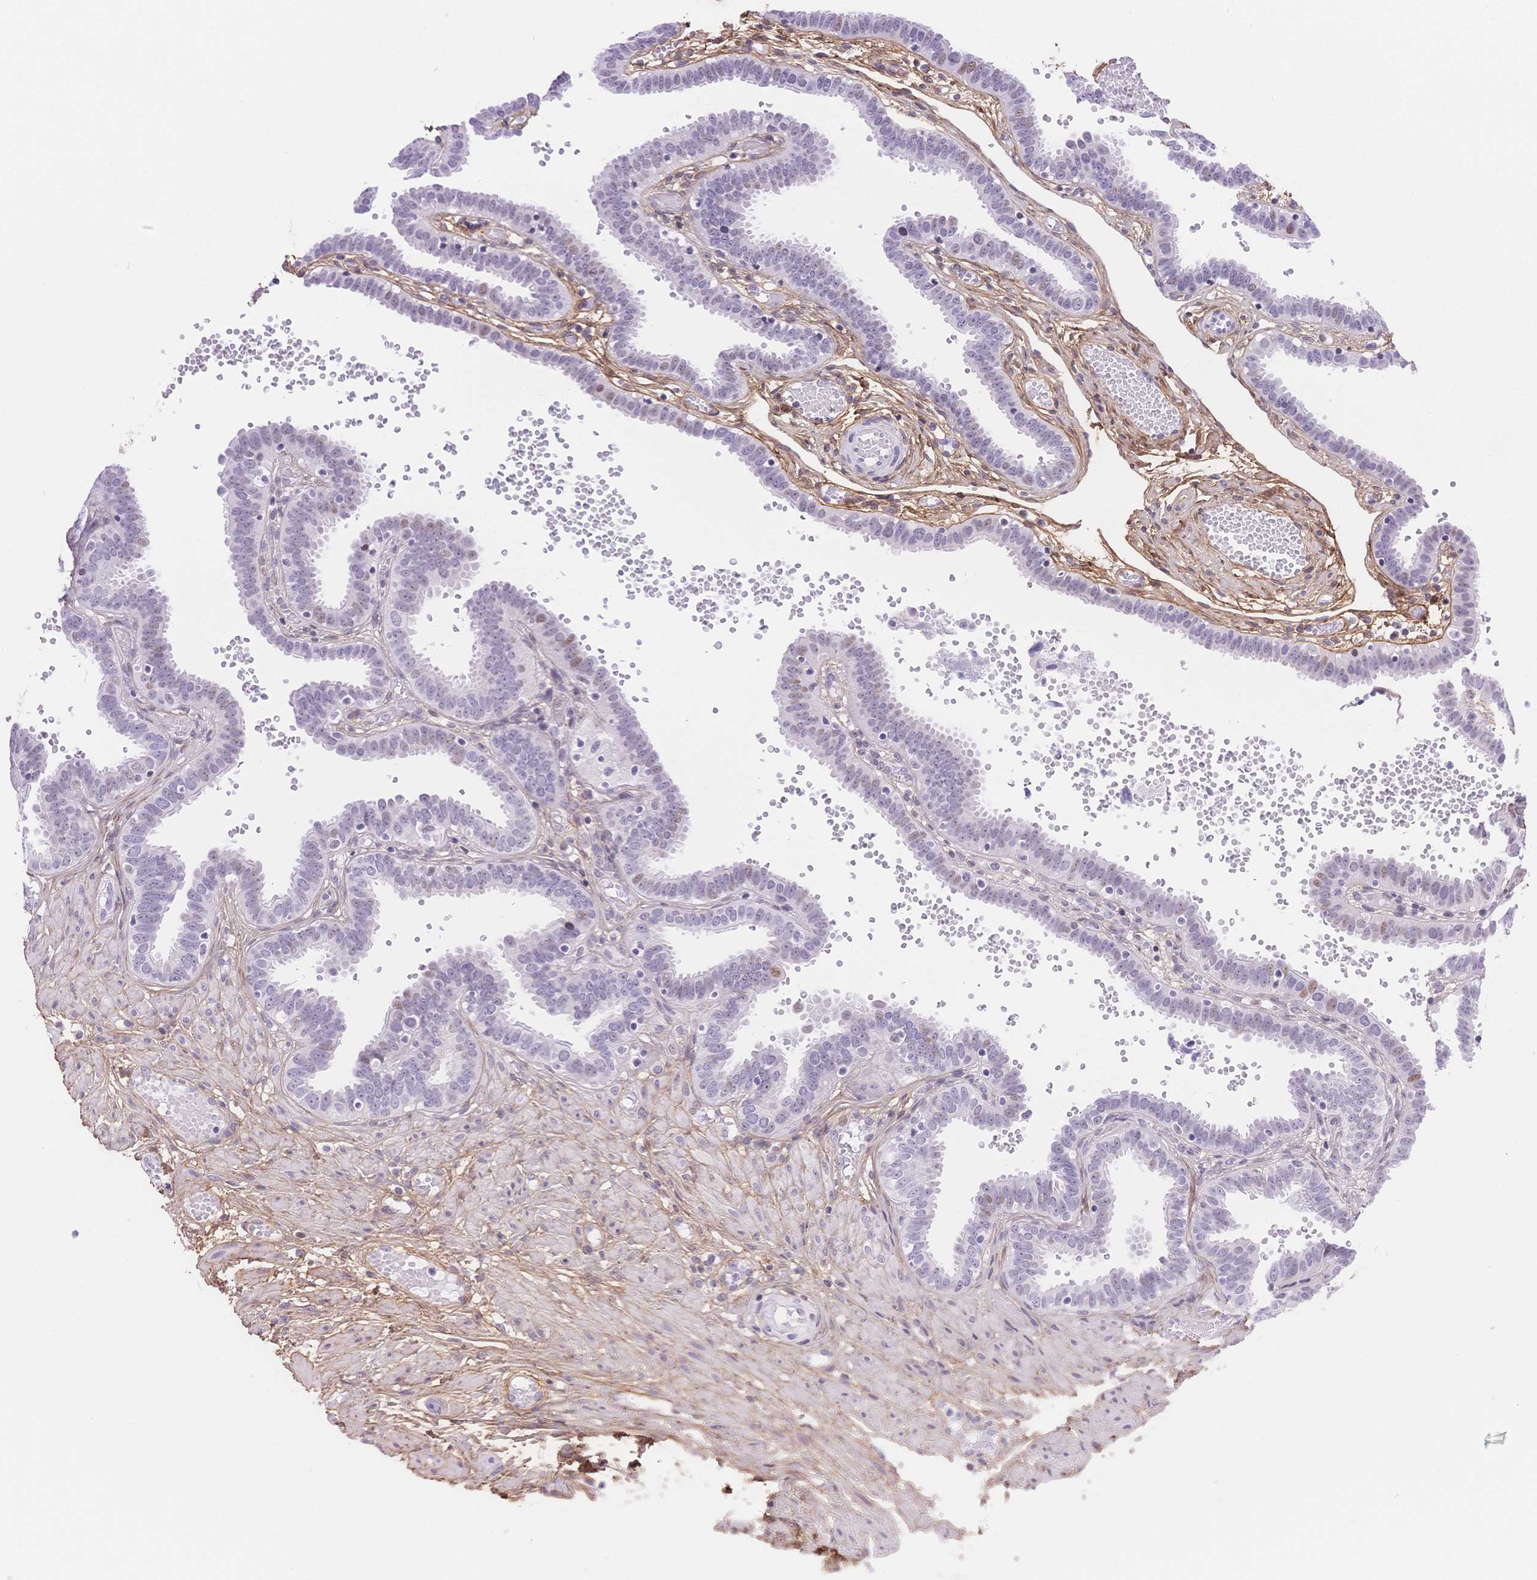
{"staining": {"intensity": "negative", "quantity": "none", "location": "none"}, "tissue": "fallopian tube", "cell_type": "Glandular cells", "image_type": "normal", "snomed": [{"axis": "morphology", "description": "Normal tissue, NOS"}, {"axis": "topography", "description": "Fallopian tube"}], "caption": "Immunohistochemistry (IHC) of unremarkable human fallopian tube exhibits no expression in glandular cells.", "gene": "PDZD2", "patient": {"sex": "female", "age": 37}}